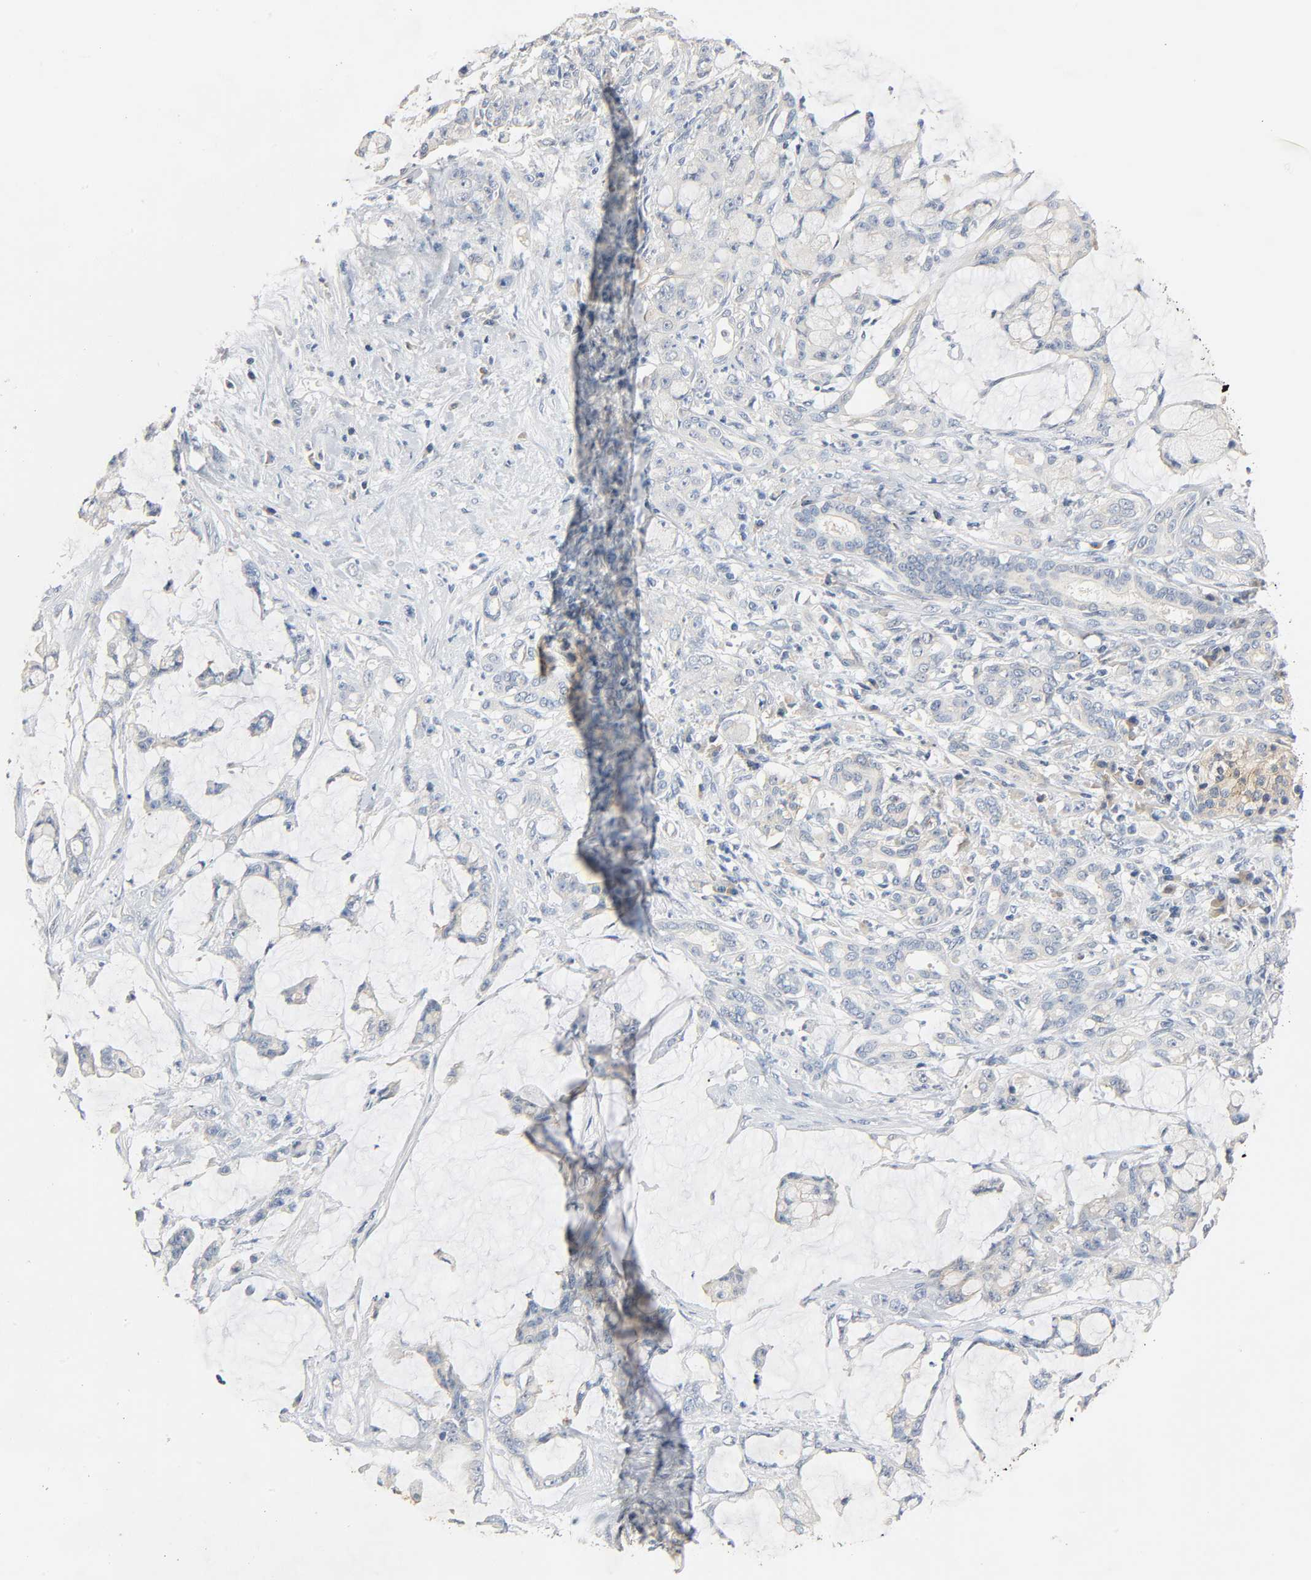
{"staining": {"intensity": "weak", "quantity": "25%-75%", "location": "cytoplasmic/membranous"}, "tissue": "pancreatic cancer", "cell_type": "Tumor cells", "image_type": "cancer", "snomed": [{"axis": "morphology", "description": "Adenocarcinoma, NOS"}, {"axis": "topography", "description": "Pancreas"}], "caption": "Pancreatic cancer stained with a protein marker shows weak staining in tumor cells.", "gene": "ARPC1A", "patient": {"sex": "female", "age": 73}}